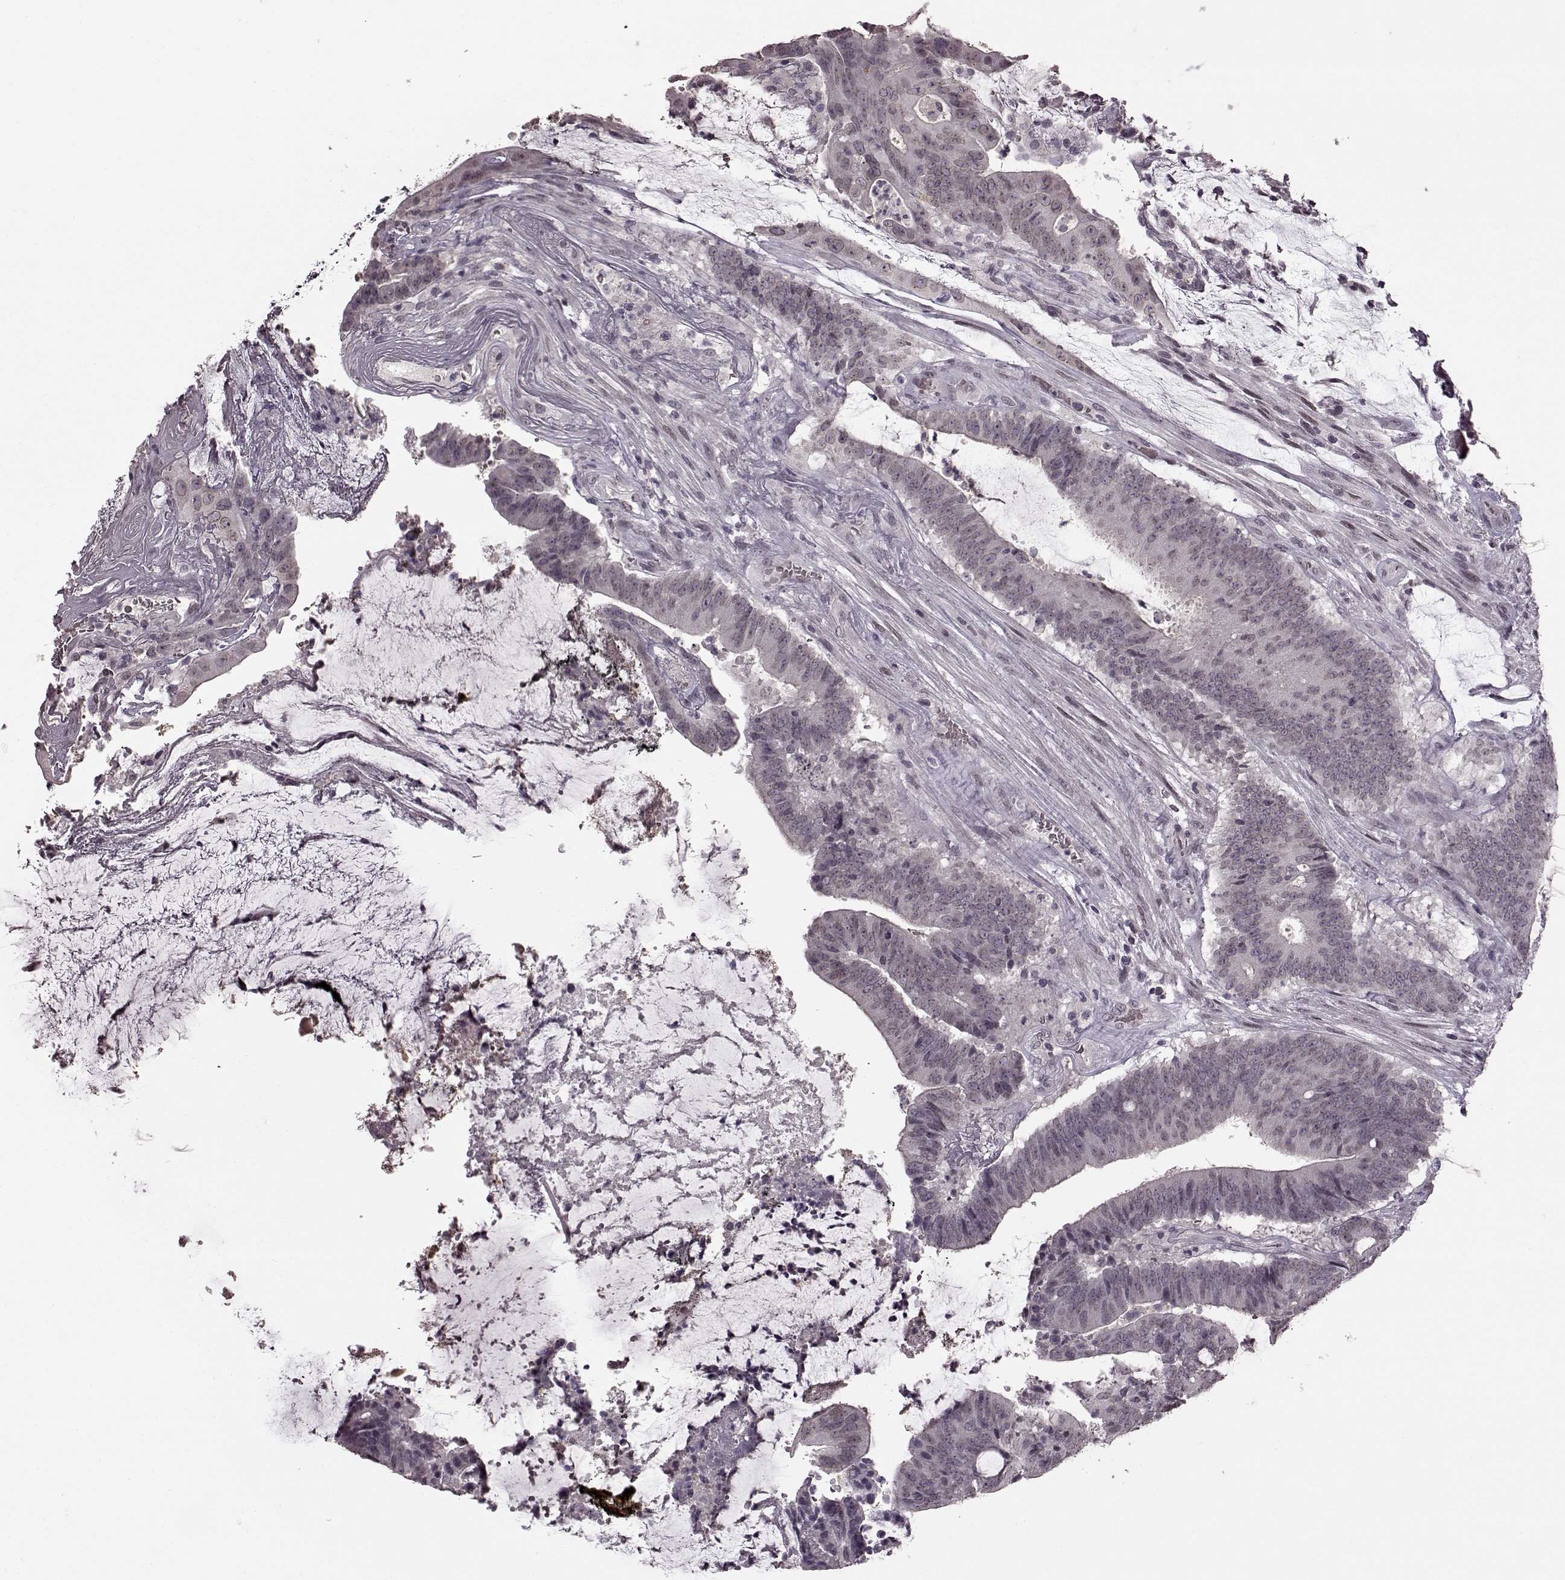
{"staining": {"intensity": "negative", "quantity": "none", "location": "none"}, "tissue": "colorectal cancer", "cell_type": "Tumor cells", "image_type": "cancer", "snomed": [{"axis": "morphology", "description": "Adenocarcinoma, NOS"}, {"axis": "topography", "description": "Colon"}], "caption": "This micrograph is of adenocarcinoma (colorectal) stained with immunohistochemistry to label a protein in brown with the nuclei are counter-stained blue. There is no expression in tumor cells.", "gene": "STX1B", "patient": {"sex": "female", "age": 43}}